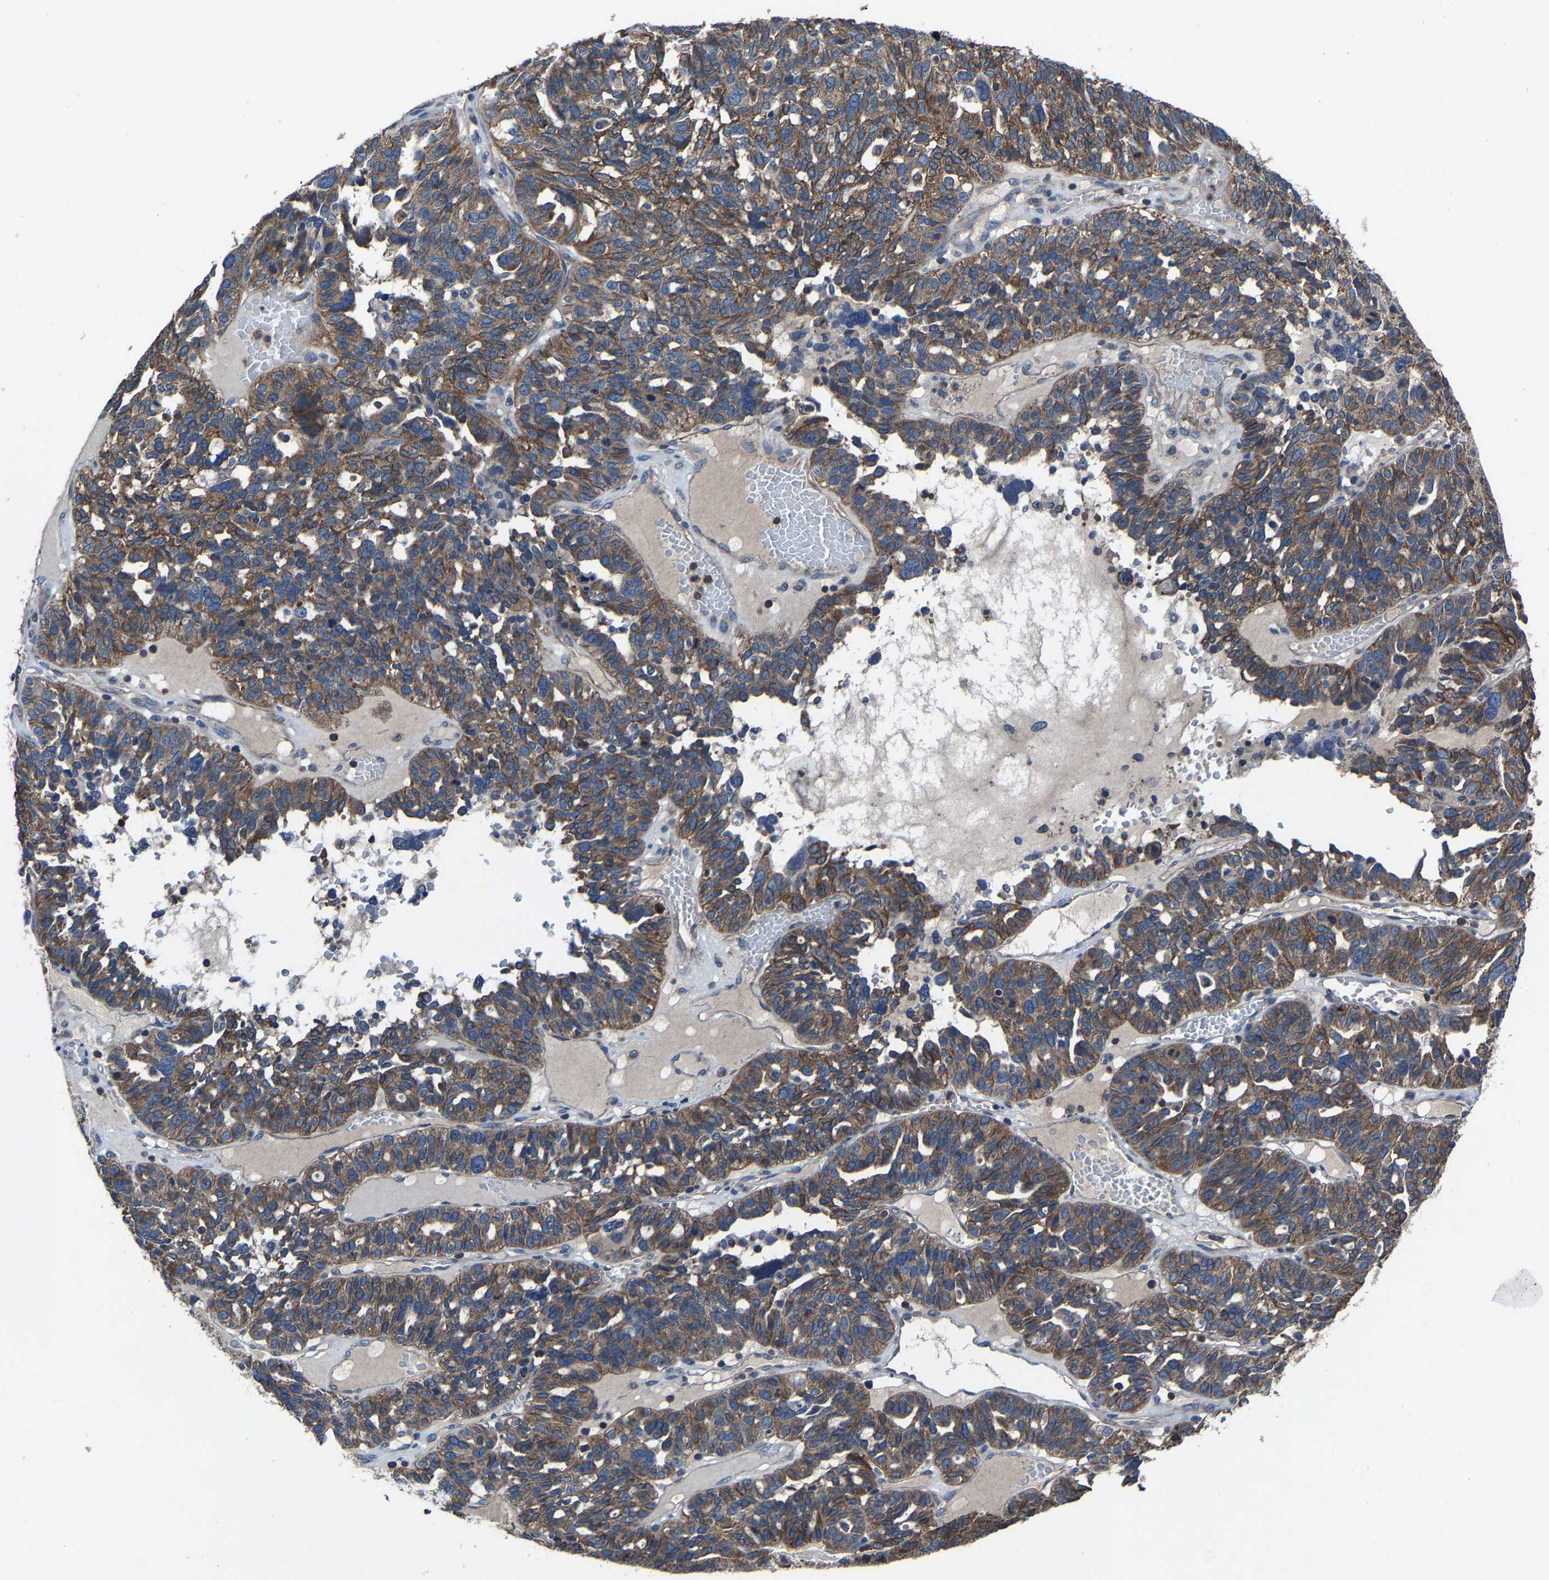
{"staining": {"intensity": "moderate", "quantity": ">75%", "location": "cytoplasmic/membranous"}, "tissue": "ovarian cancer", "cell_type": "Tumor cells", "image_type": "cancer", "snomed": [{"axis": "morphology", "description": "Cystadenocarcinoma, serous, NOS"}, {"axis": "topography", "description": "Ovary"}], "caption": "Moderate cytoplasmic/membranous protein expression is identified in about >75% of tumor cells in ovarian serous cystadenocarcinoma.", "gene": "KIAA1958", "patient": {"sex": "female", "age": 59}}